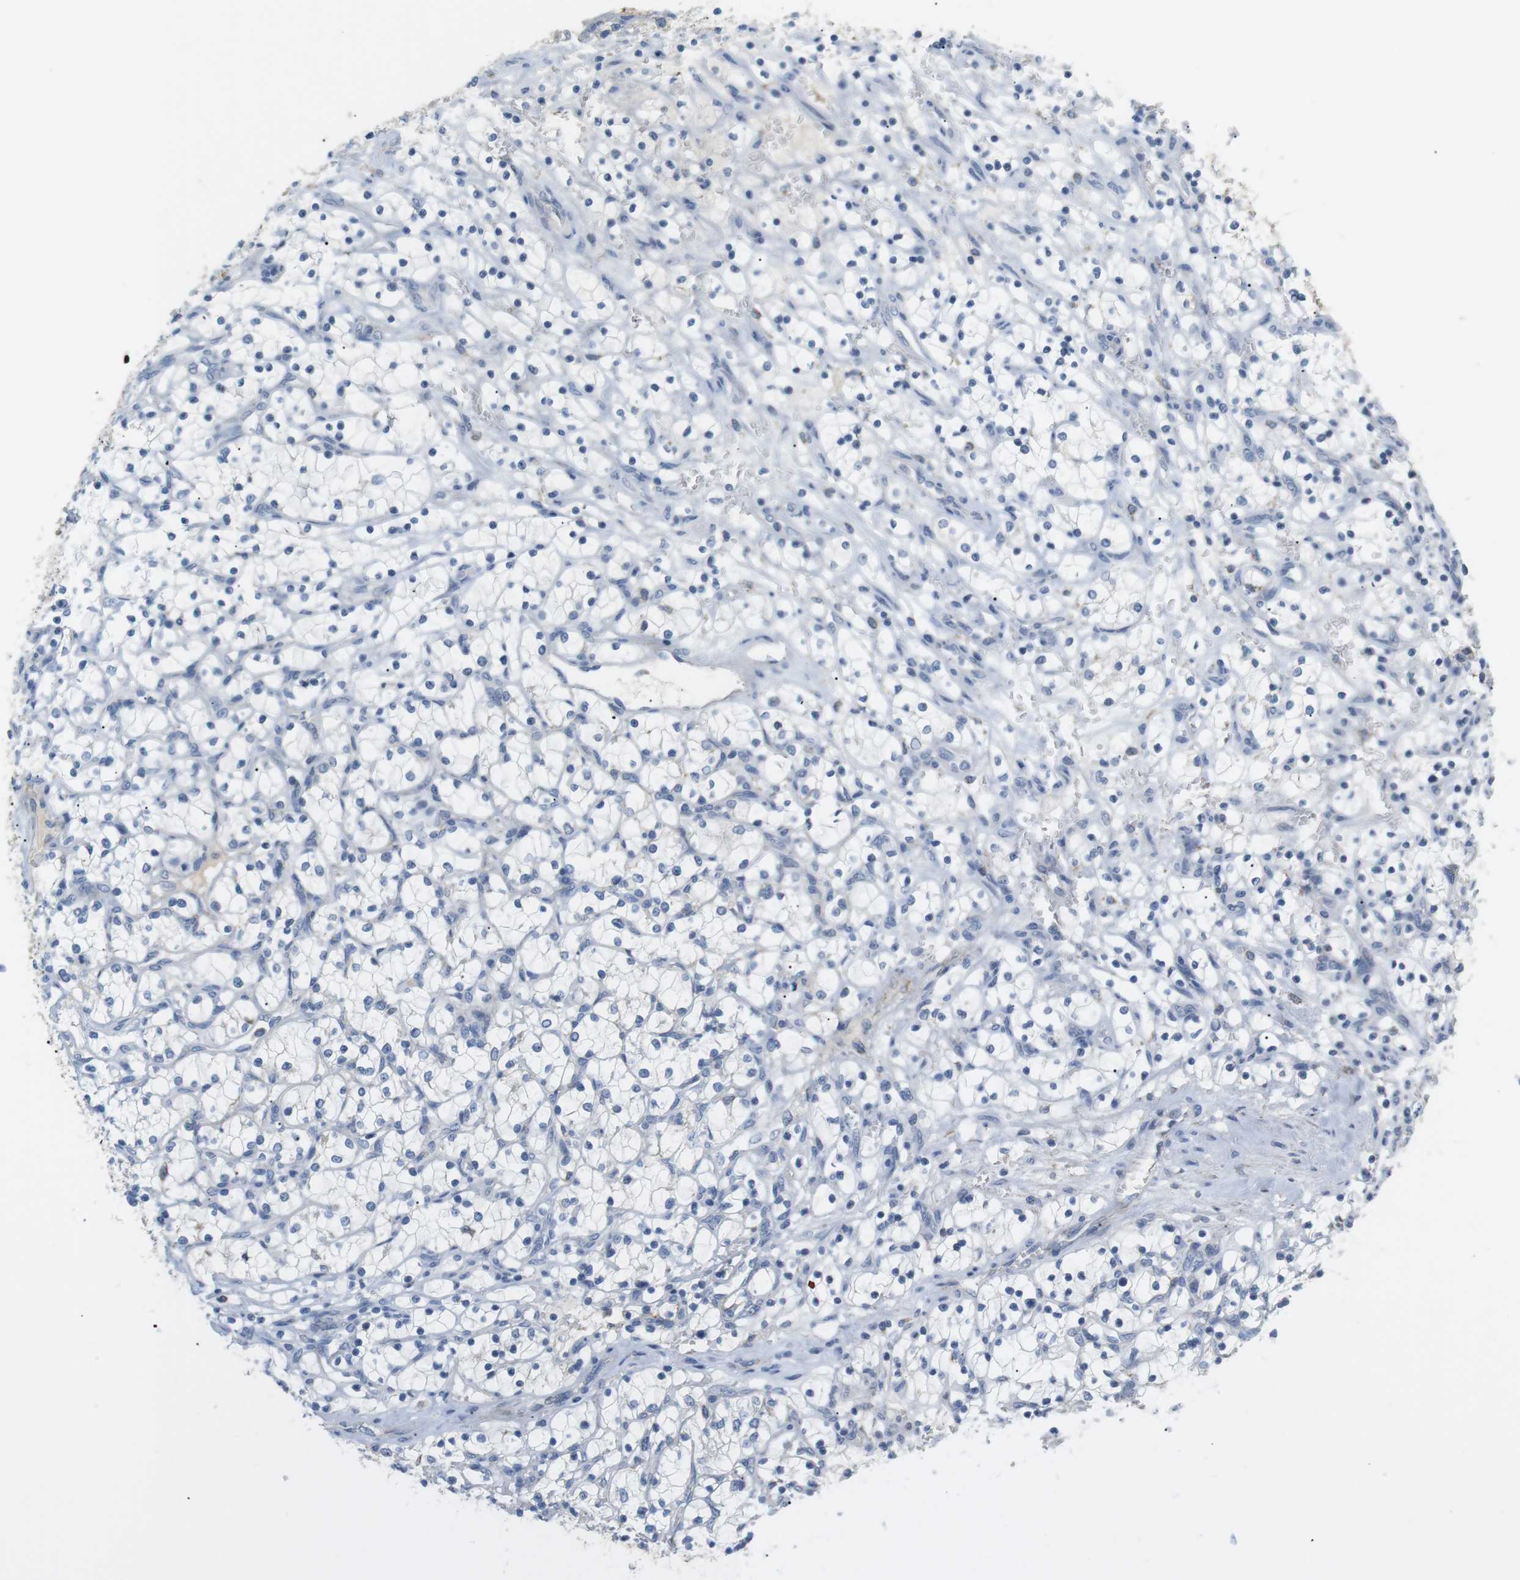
{"staining": {"intensity": "negative", "quantity": "none", "location": "none"}, "tissue": "renal cancer", "cell_type": "Tumor cells", "image_type": "cancer", "snomed": [{"axis": "morphology", "description": "Adenocarcinoma, NOS"}, {"axis": "topography", "description": "Kidney"}], "caption": "Immunohistochemistry of adenocarcinoma (renal) reveals no expression in tumor cells. Nuclei are stained in blue.", "gene": "CD300E", "patient": {"sex": "female", "age": 69}}